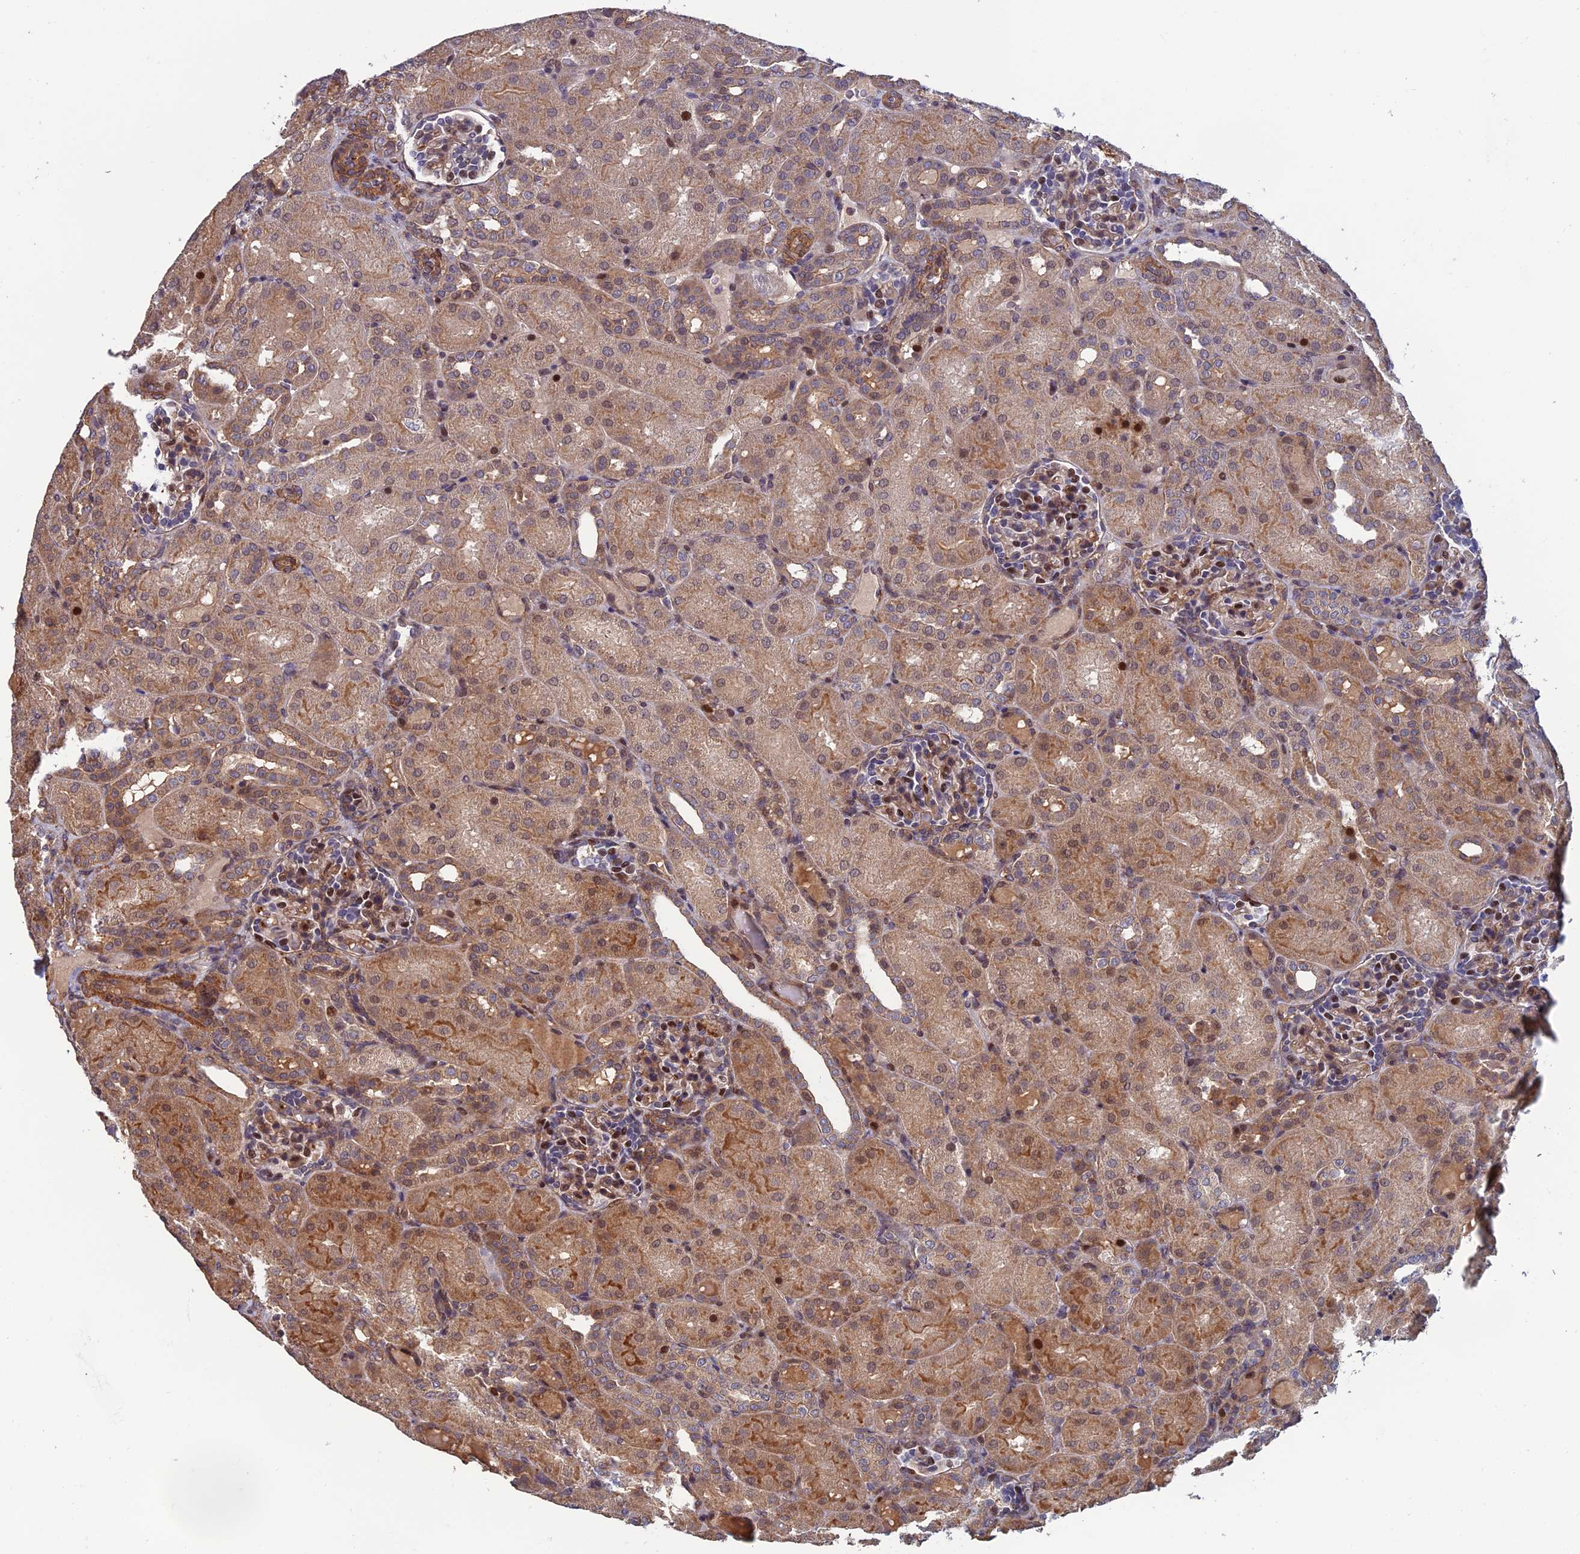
{"staining": {"intensity": "moderate", "quantity": "25%-75%", "location": "cytoplasmic/membranous,nuclear"}, "tissue": "kidney", "cell_type": "Cells in glomeruli", "image_type": "normal", "snomed": [{"axis": "morphology", "description": "Normal tissue, NOS"}, {"axis": "topography", "description": "Kidney"}], "caption": "Brown immunohistochemical staining in benign kidney exhibits moderate cytoplasmic/membranous,nuclear positivity in about 25%-75% of cells in glomeruli. (IHC, brightfield microscopy, high magnification).", "gene": "CCDC183", "patient": {"sex": "male", "age": 1}}